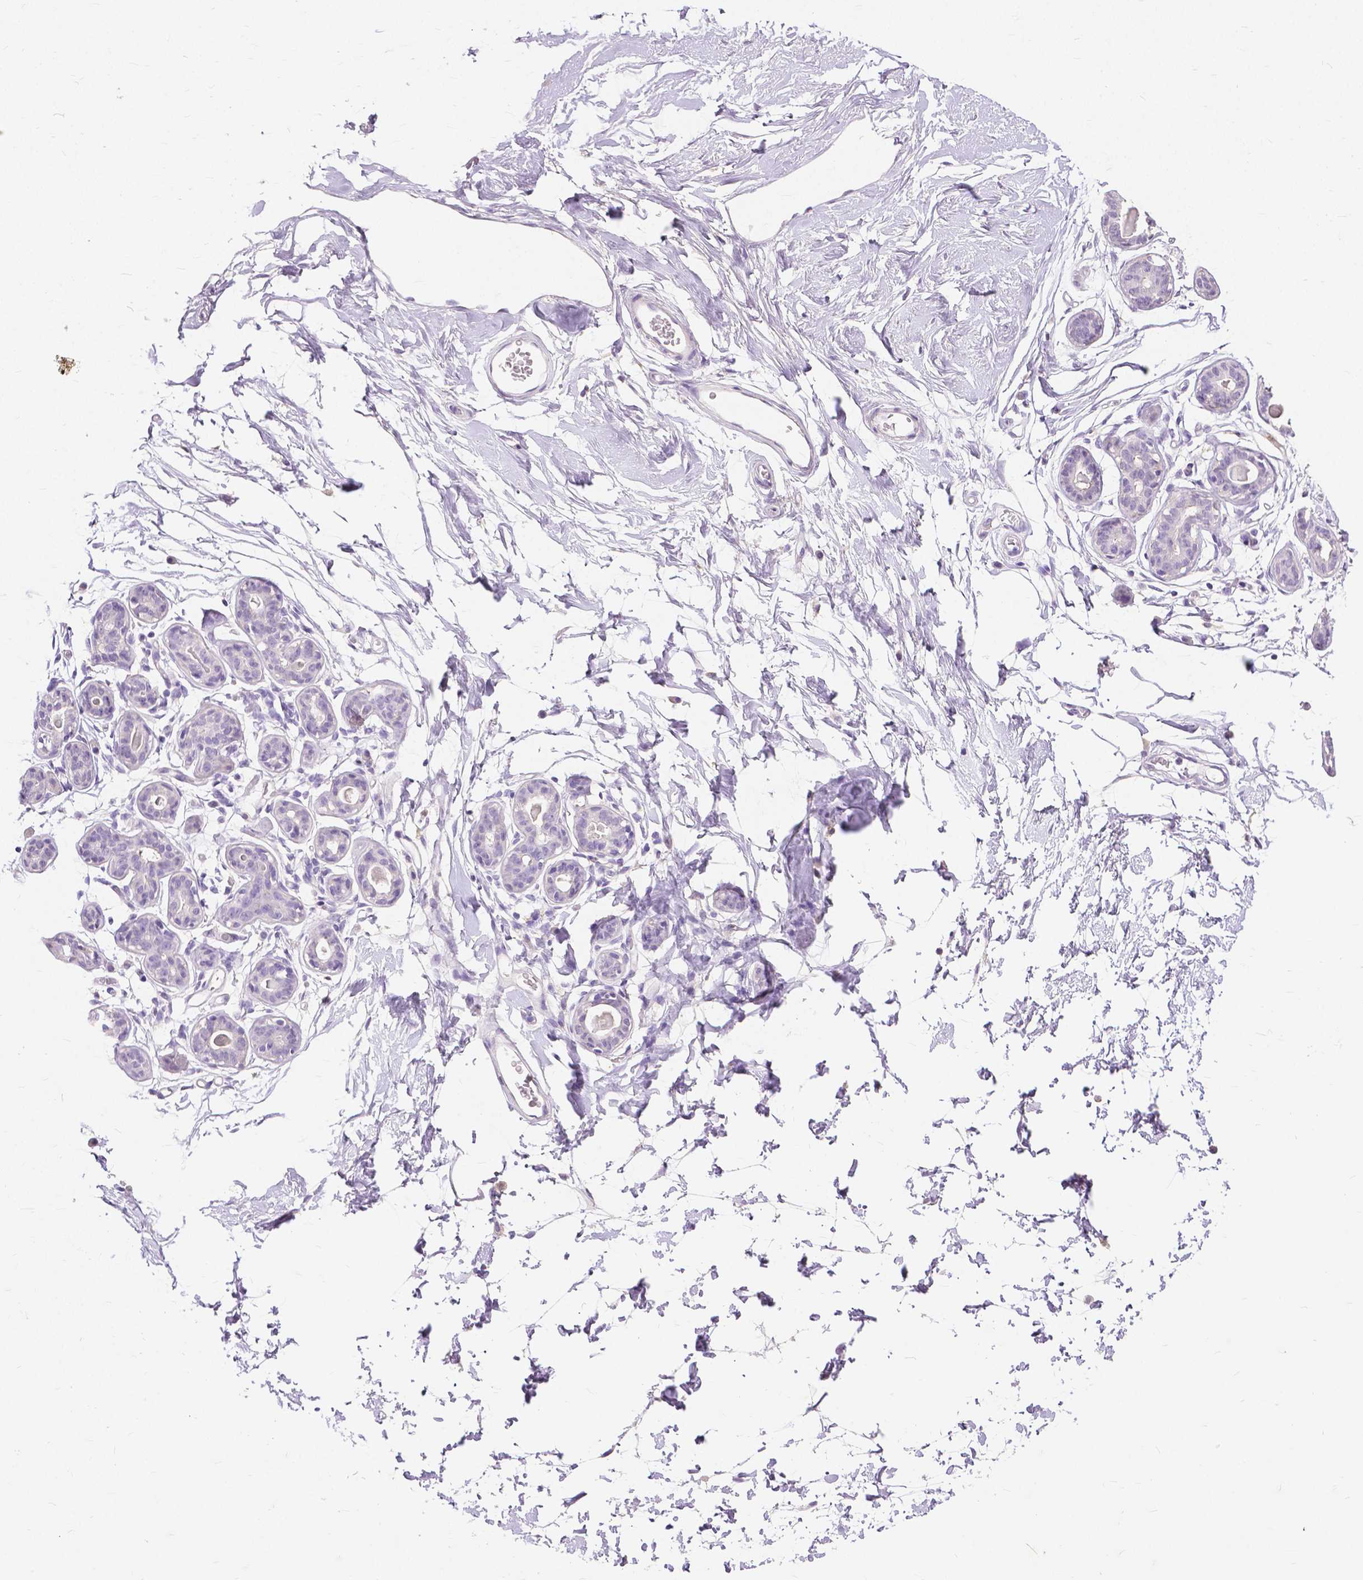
{"staining": {"intensity": "negative", "quantity": "none", "location": "none"}, "tissue": "breast", "cell_type": "Adipocytes", "image_type": "normal", "snomed": [{"axis": "morphology", "description": "Normal tissue, NOS"}, {"axis": "topography", "description": "Breast"}], "caption": "IHC image of benign breast stained for a protein (brown), which displays no expression in adipocytes.", "gene": "CXCR2", "patient": {"sex": "female", "age": 45}}